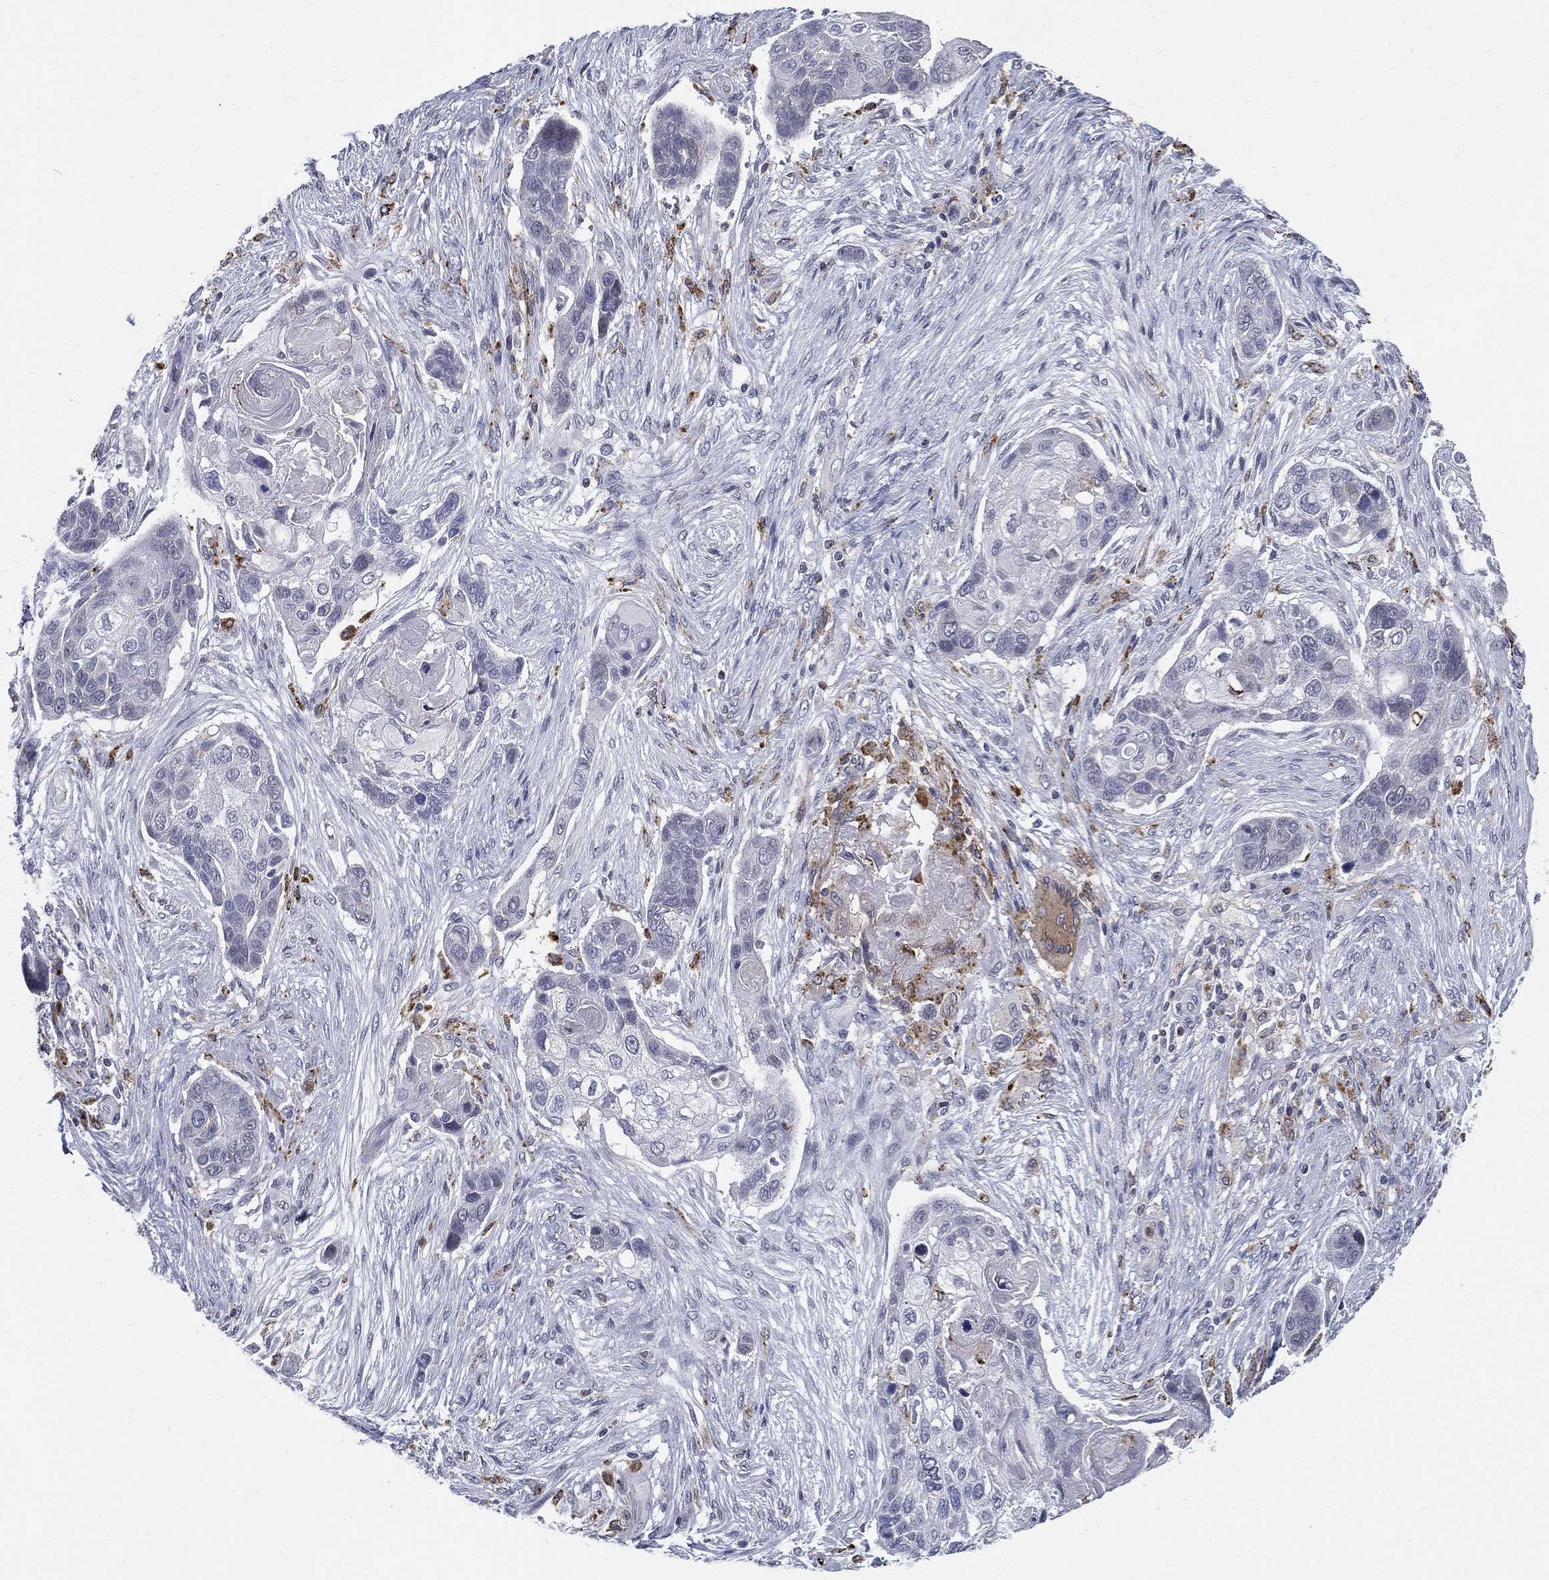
{"staining": {"intensity": "negative", "quantity": "none", "location": "none"}, "tissue": "lung cancer", "cell_type": "Tumor cells", "image_type": "cancer", "snomed": [{"axis": "morphology", "description": "Squamous cell carcinoma, NOS"}, {"axis": "topography", "description": "Lung"}], "caption": "An immunohistochemistry image of lung cancer is shown. There is no staining in tumor cells of lung cancer.", "gene": "EVI2B", "patient": {"sex": "male", "age": 69}}